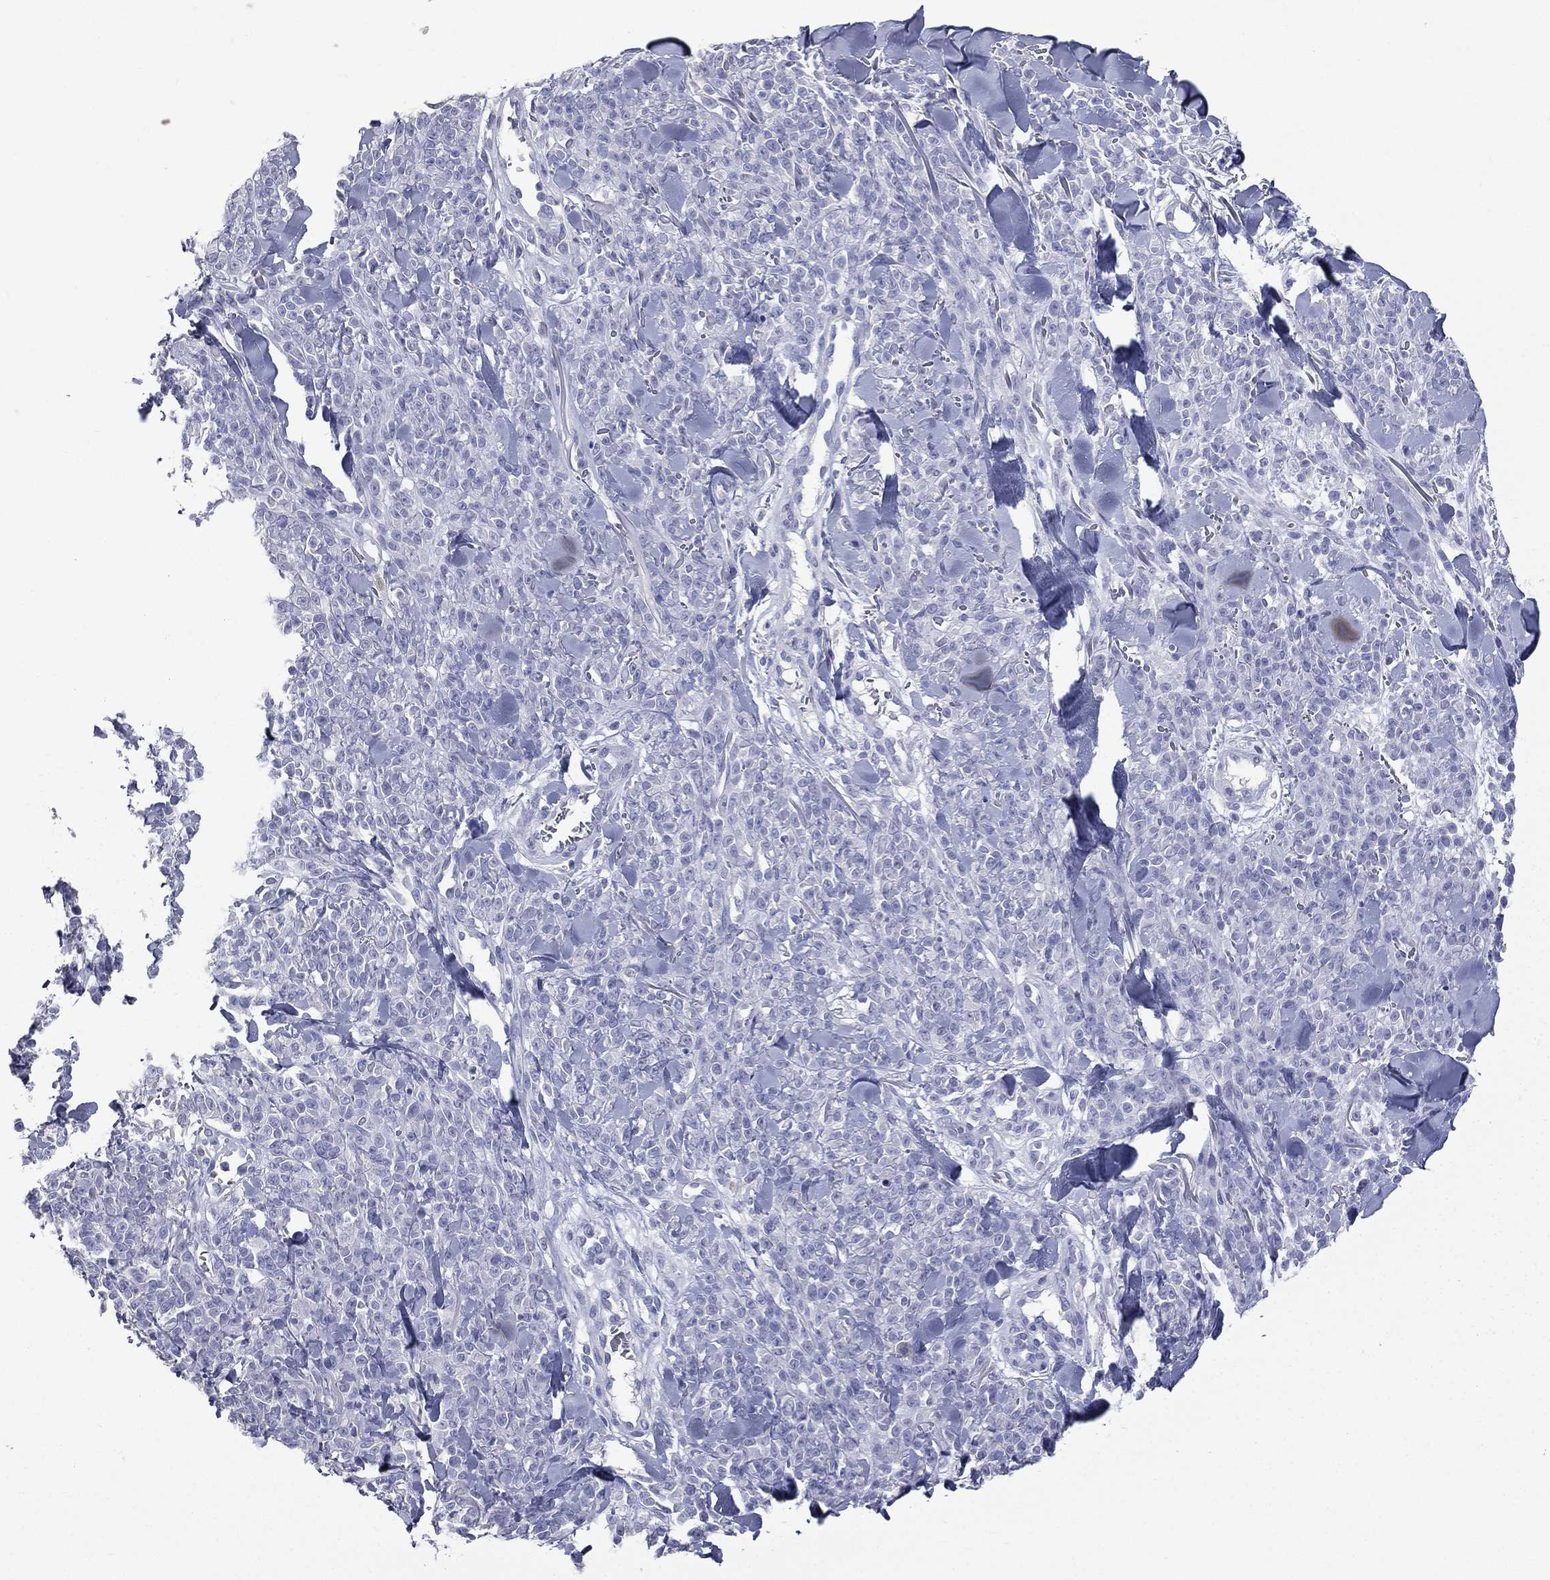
{"staining": {"intensity": "negative", "quantity": "none", "location": "none"}, "tissue": "melanoma", "cell_type": "Tumor cells", "image_type": "cancer", "snomed": [{"axis": "morphology", "description": "Malignant melanoma, NOS"}, {"axis": "topography", "description": "Skin"}, {"axis": "topography", "description": "Skin of trunk"}], "caption": "IHC histopathology image of neoplastic tissue: human malignant melanoma stained with DAB (3,3'-diaminobenzidine) demonstrates no significant protein staining in tumor cells.", "gene": "CES2", "patient": {"sex": "male", "age": 74}}